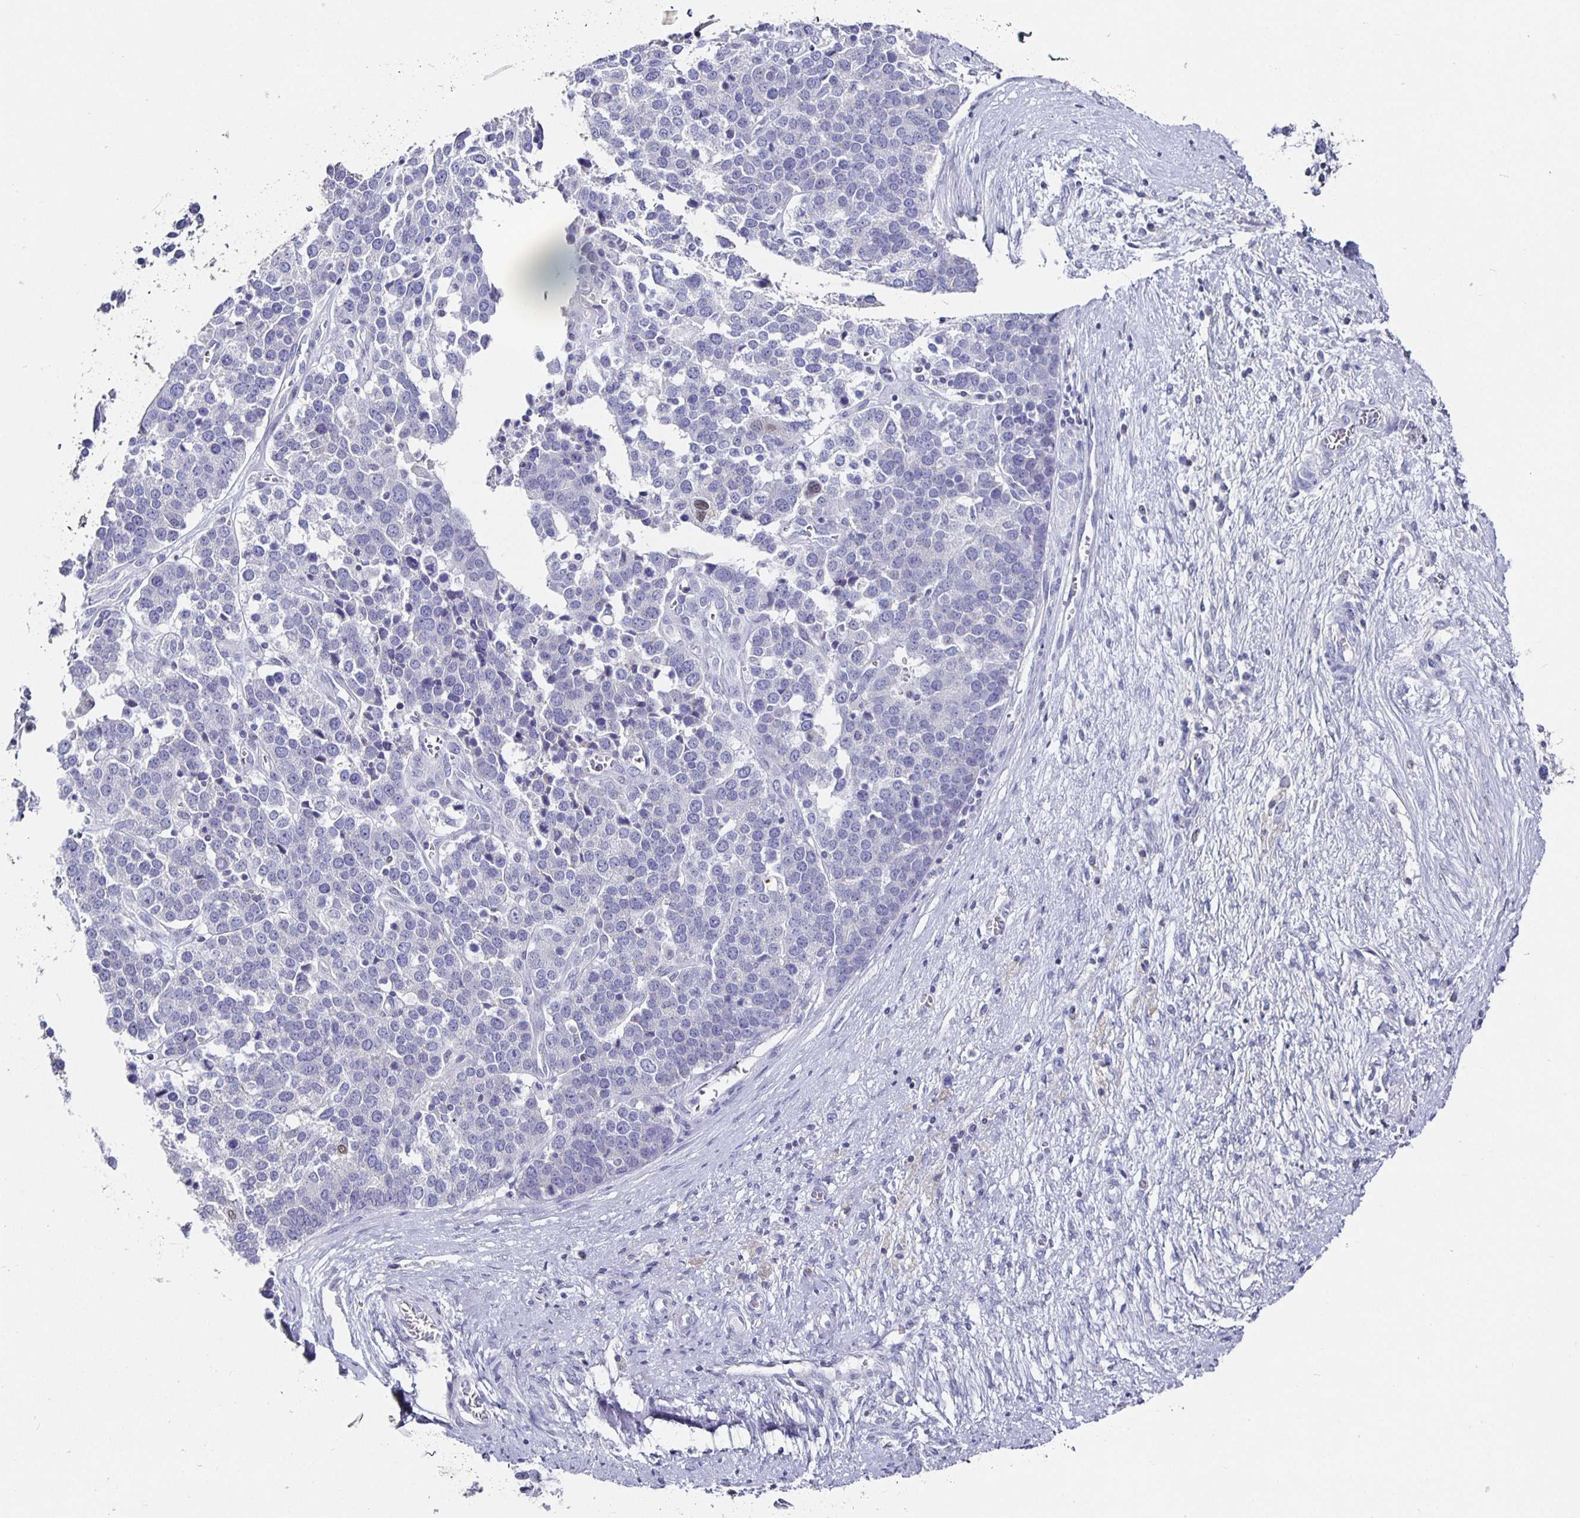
{"staining": {"intensity": "negative", "quantity": "none", "location": "none"}, "tissue": "ovarian cancer", "cell_type": "Tumor cells", "image_type": "cancer", "snomed": [{"axis": "morphology", "description": "Cystadenocarcinoma, serous, NOS"}, {"axis": "topography", "description": "Ovary"}], "caption": "Immunohistochemistry image of neoplastic tissue: human ovarian serous cystadenocarcinoma stained with DAB displays no significant protein expression in tumor cells. (DAB immunohistochemistry visualized using brightfield microscopy, high magnification).", "gene": "RUNX2", "patient": {"sex": "female", "age": 44}}